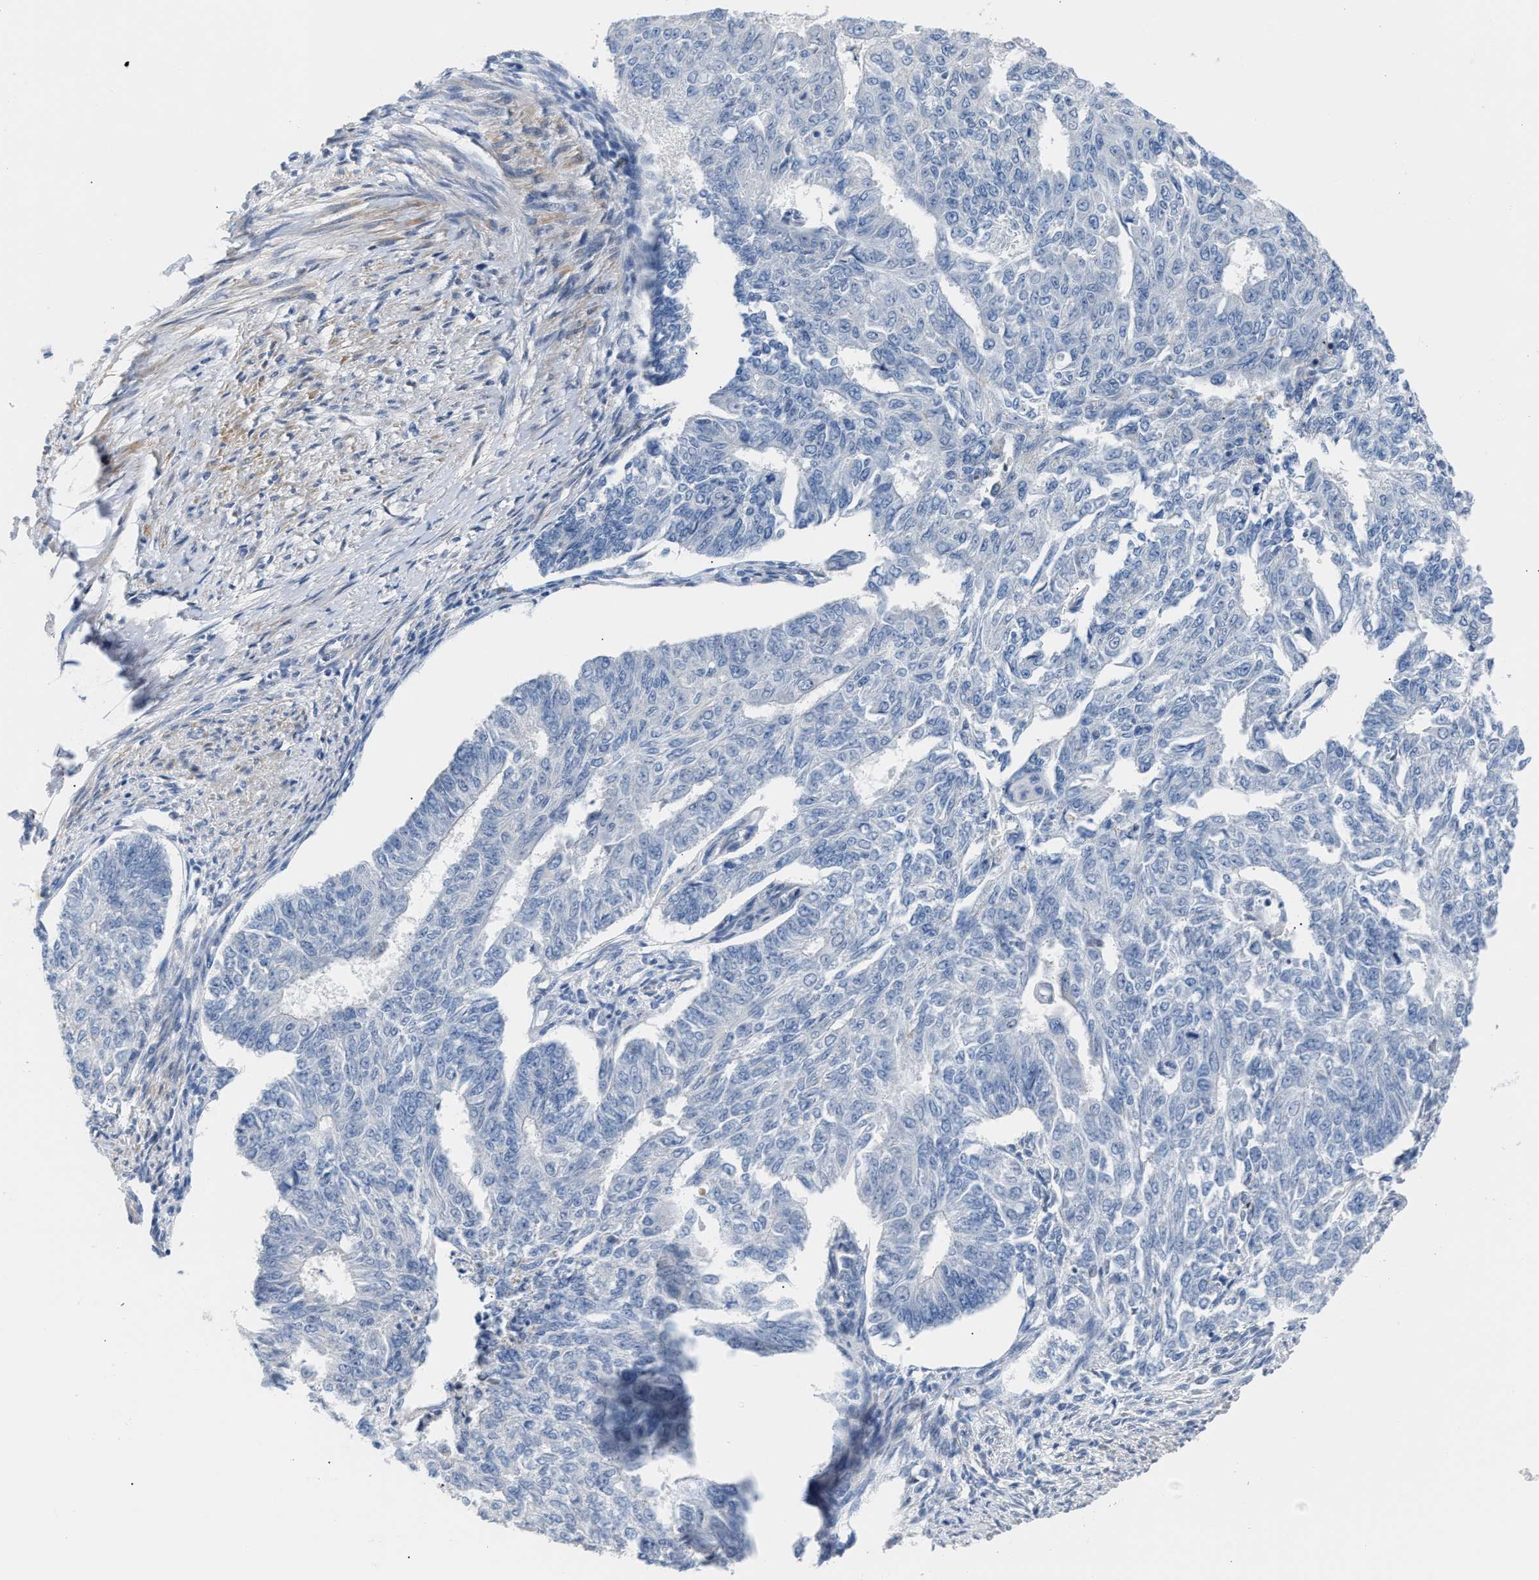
{"staining": {"intensity": "negative", "quantity": "none", "location": "none"}, "tissue": "endometrial cancer", "cell_type": "Tumor cells", "image_type": "cancer", "snomed": [{"axis": "morphology", "description": "Adenocarcinoma, NOS"}, {"axis": "topography", "description": "Endometrium"}], "caption": "Tumor cells show no significant positivity in endometrial cancer.", "gene": "TFPI", "patient": {"sex": "female", "age": 32}}